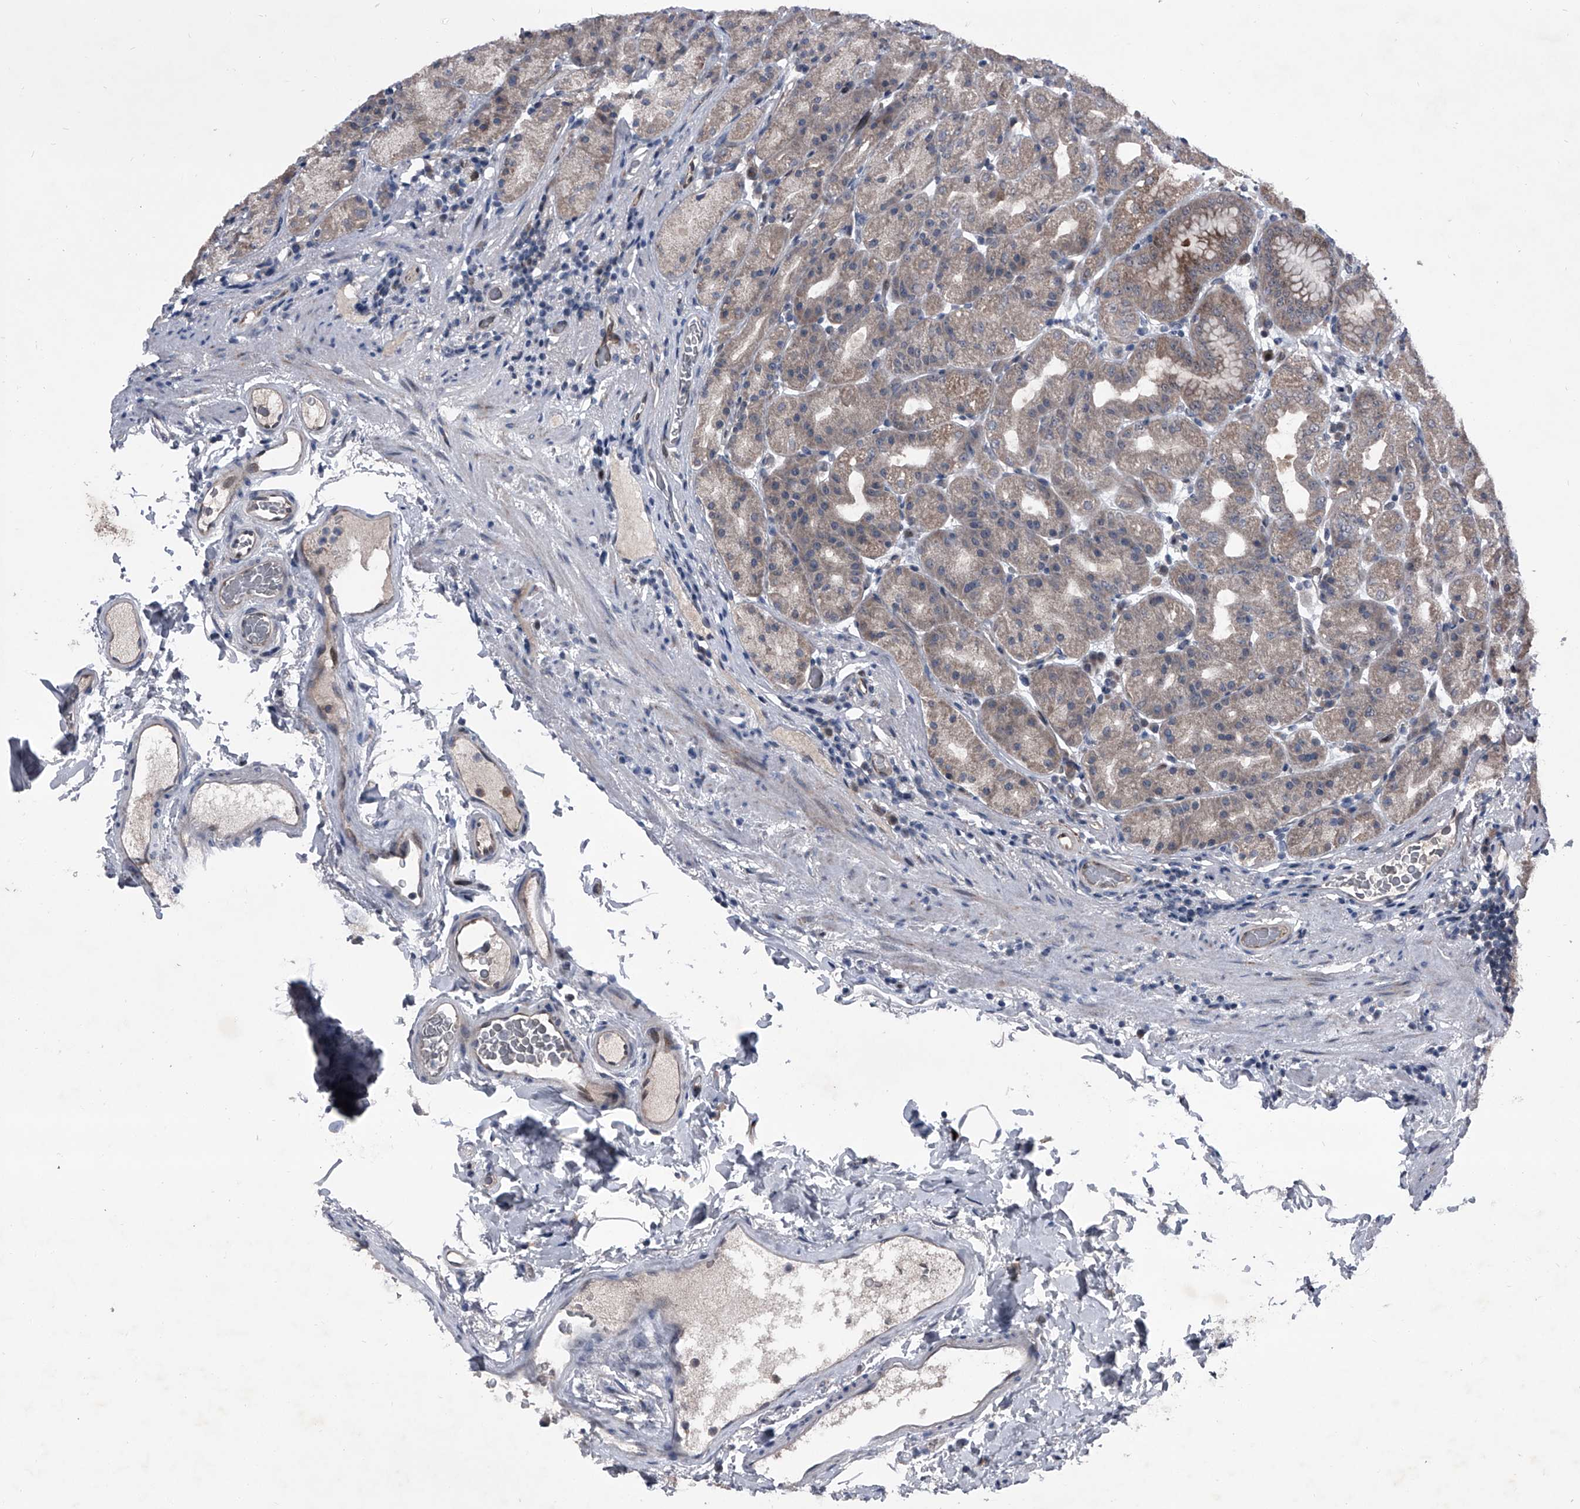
{"staining": {"intensity": "moderate", "quantity": "25%-75%", "location": "cytoplasmic/membranous,nuclear"}, "tissue": "stomach", "cell_type": "Glandular cells", "image_type": "normal", "snomed": [{"axis": "morphology", "description": "Normal tissue, NOS"}, {"axis": "topography", "description": "Stomach, upper"}], "caption": "Stomach stained with DAB (3,3'-diaminobenzidine) IHC reveals medium levels of moderate cytoplasmic/membranous,nuclear positivity in about 25%-75% of glandular cells. The protein of interest is shown in brown color, while the nuclei are stained blue.", "gene": "ELK4", "patient": {"sex": "male", "age": 68}}